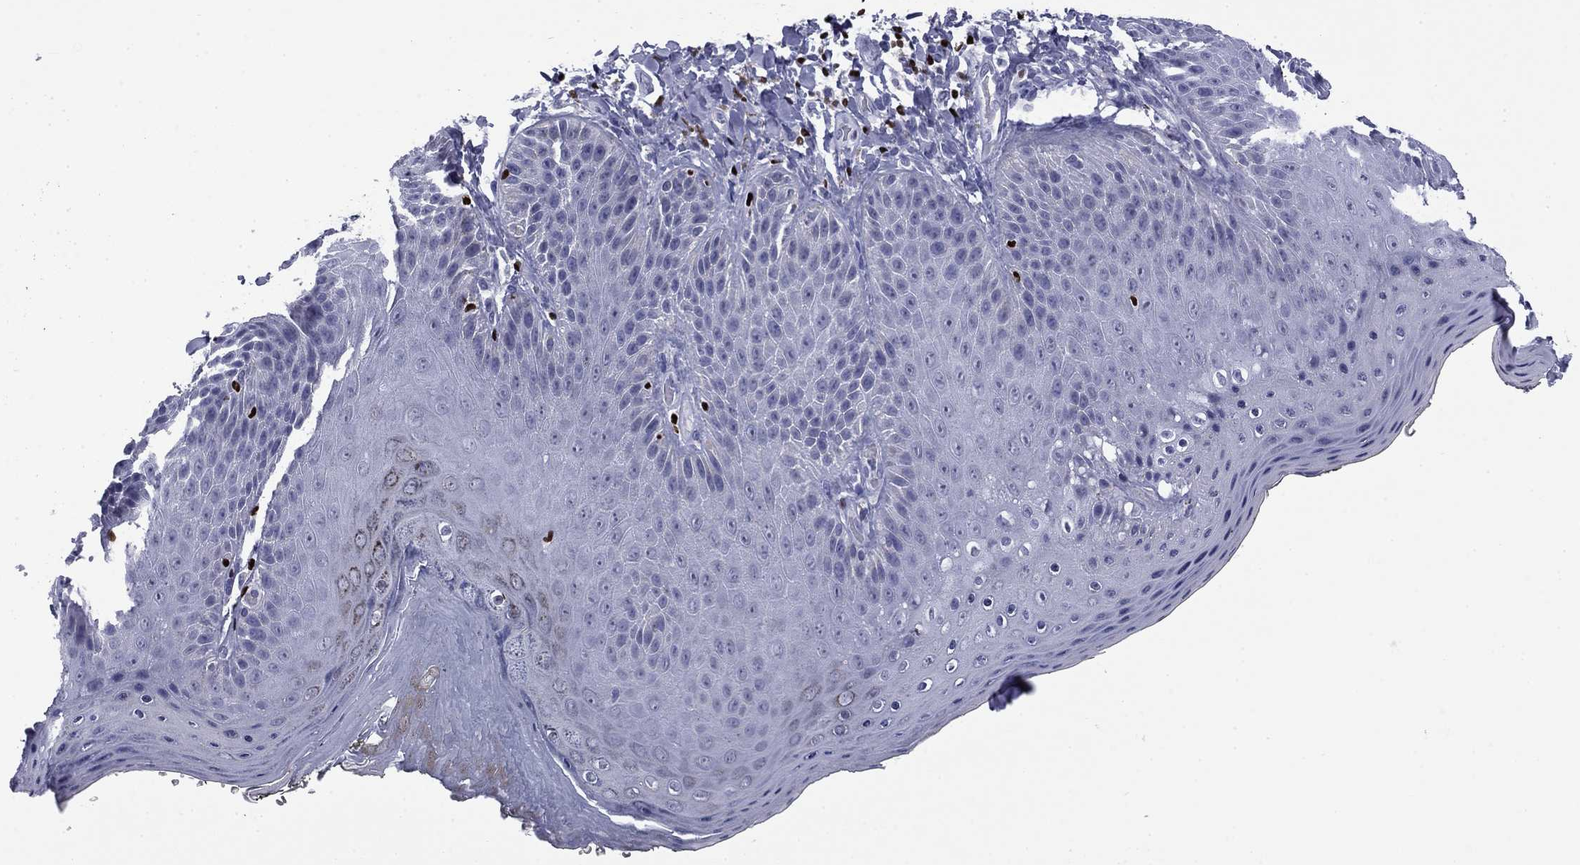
{"staining": {"intensity": "negative", "quantity": "none", "location": "none"}, "tissue": "skin", "cell_type": "Epidermal cells", "image_type": "normal", "snomed": [{"axis": "morphology", "description": "Normal tissue, NOS"}, {"axis": "topography", "description": "Anal"}], "caption": "This is an immunohistochemistry photomicrograph of unremarkable human skin. There is no staining in epidermal cells.", "gene": "IKZF3", "patient": {"sex": "male", "age": 53}}